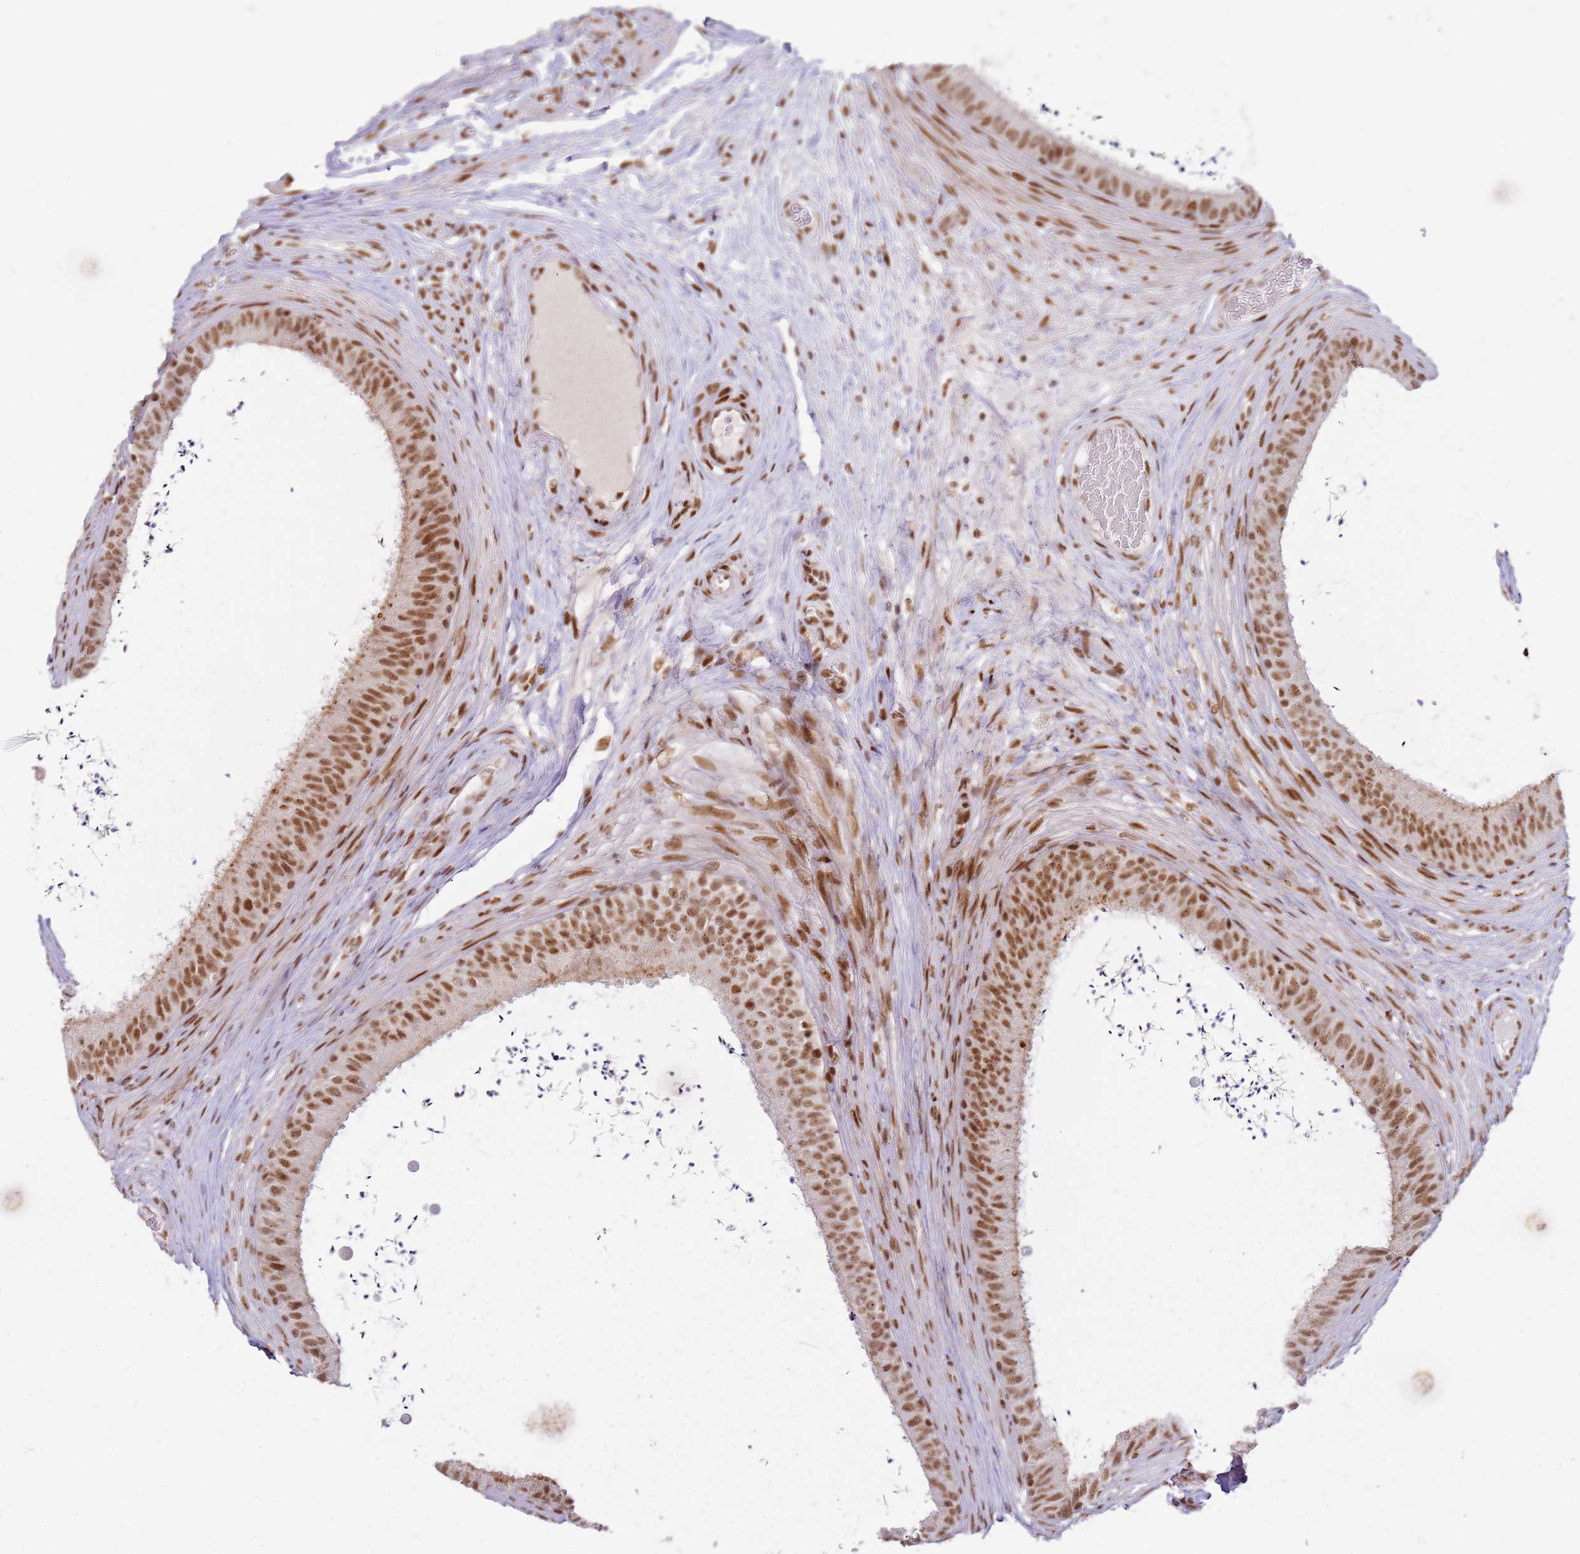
{"staining": {"intensity": "moderate", "quantity": ">75%", "location": "nuclear"}, "tissue": "epididymis", "cell_type": "Glandular cells", "image_type": "normal", "snomed": [{"axis": "morphology", "description": "Normal tissue, NOS"}, {"axis": "topography", "description": "Testis"}, {"axis": "topography", "description": "Epididymis"}], "caption": "IHC image of unremarkable human epididymis stained for a protein (brown), which demonstrates medium levels of moderate nuclear staining in approximately >75% of glandular cells.", "gene": "PHC2", "patient": {"sex": "male", "age": 41}}